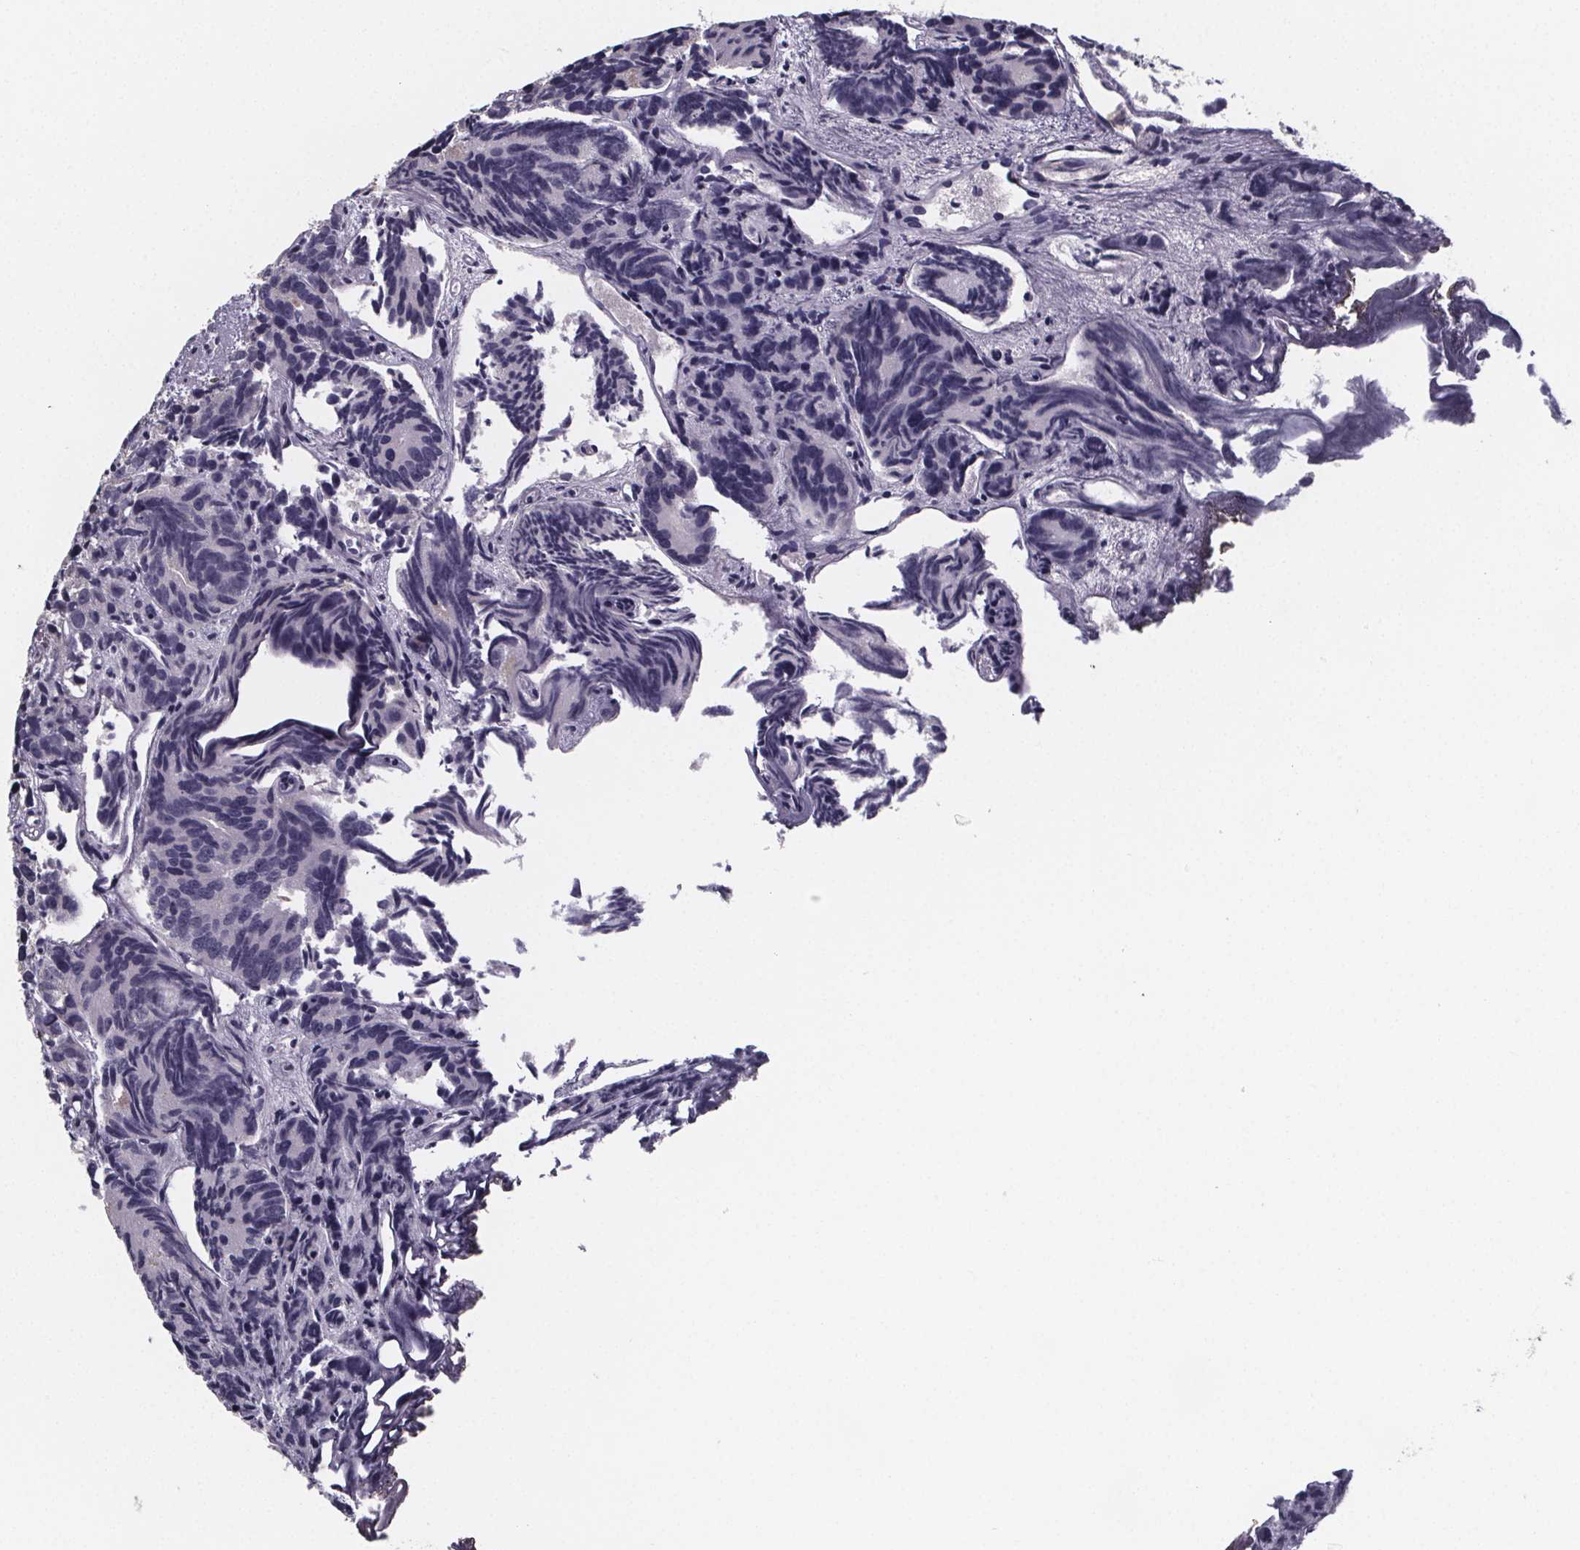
{"staining": {"intensity": "negative", "quantity": "none", "location": "none"}, "tissue": "prostate cancer", "cell_type": "Tumor cells", "image_type": "cancer", "snomed": [{"axis": "morphology", "description": "Adenocarcinoma, High grade"}, {"axis": "topography", "description": "Prostate"}], "caption": "Photomicrograph shows no protein staining in tumor cells of prostate high-grade adenocarcinoma tissue. (IHC, brightfield microscopy, high magnification).", "gene": "PAH", "patient": {"sex": "male", "age": 77}}